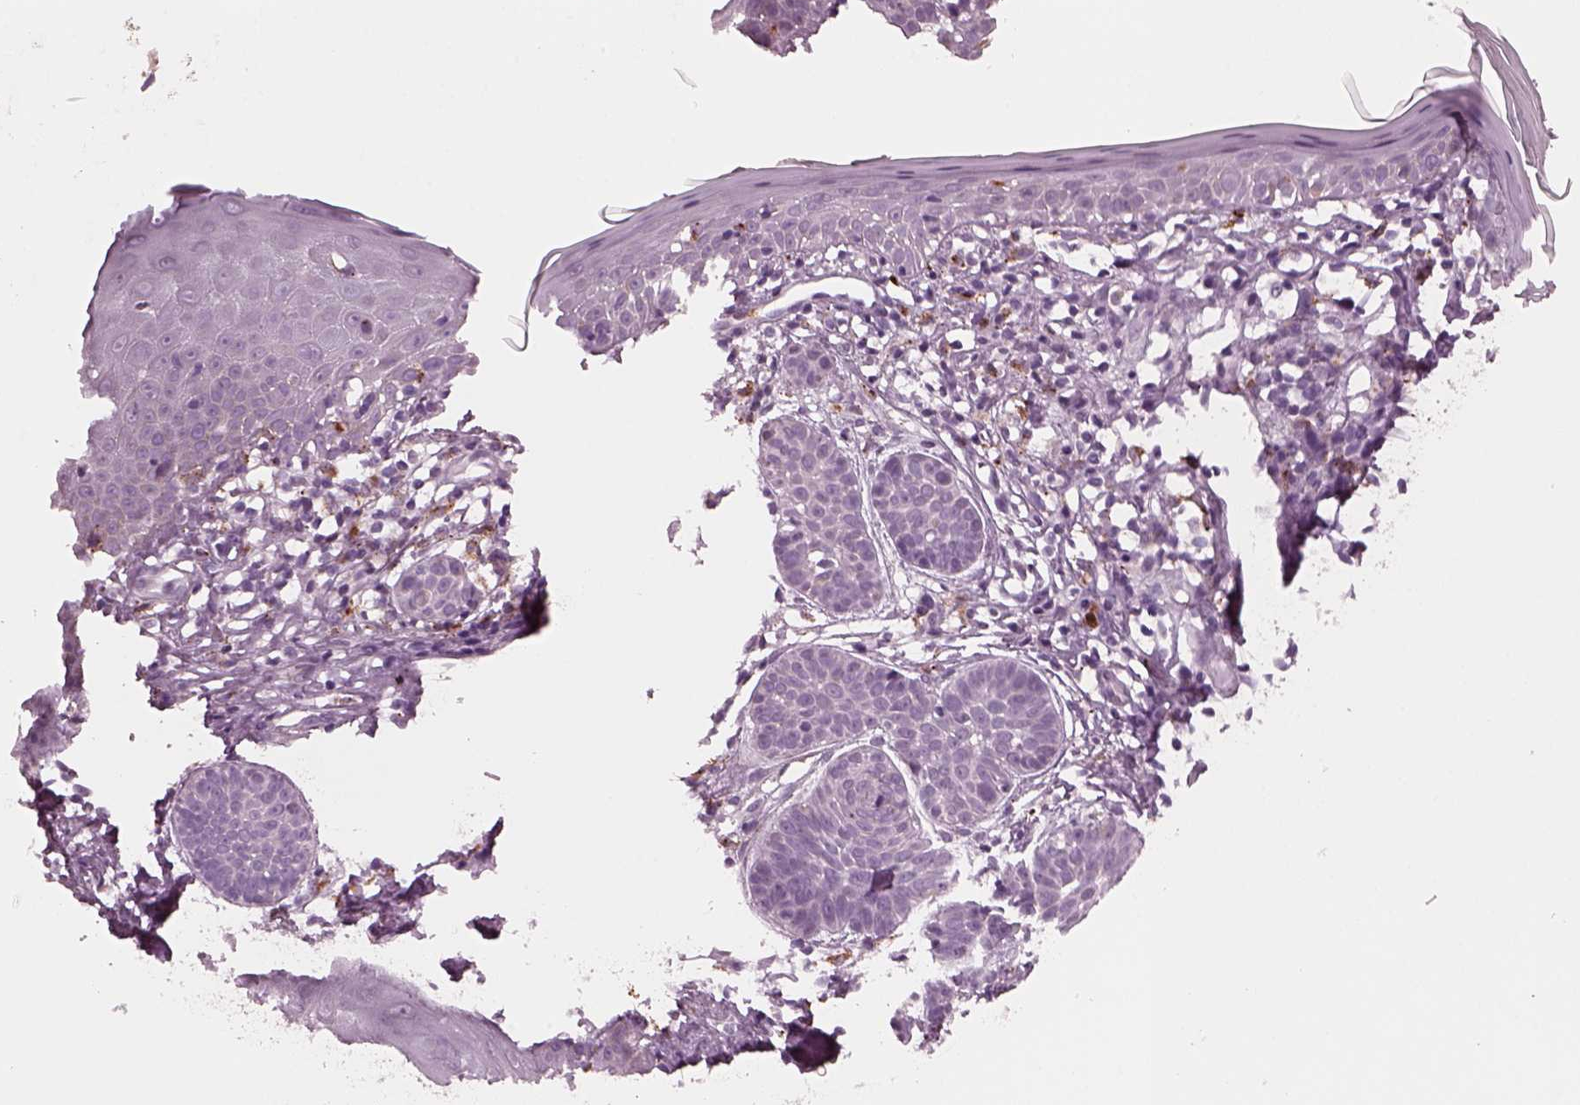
{"staining": {"intensity": "negative", "quantity": "none", "location": "none"}, "tissue": "skin cancer", "cell_type": "Tumor cells", "image_type": "cancer", "snomed": [{"axis": "morphology", "description": "Basal cell carcinoma"}, {"axis": "topography", "description": "Skin"}], "caption": "The micrograph demonstrates no staining of tumor cells in skin cancer (basal cell carcinoma).", "gene": "SLAMF8", "patient": {"sex": "male", "age": 85}}